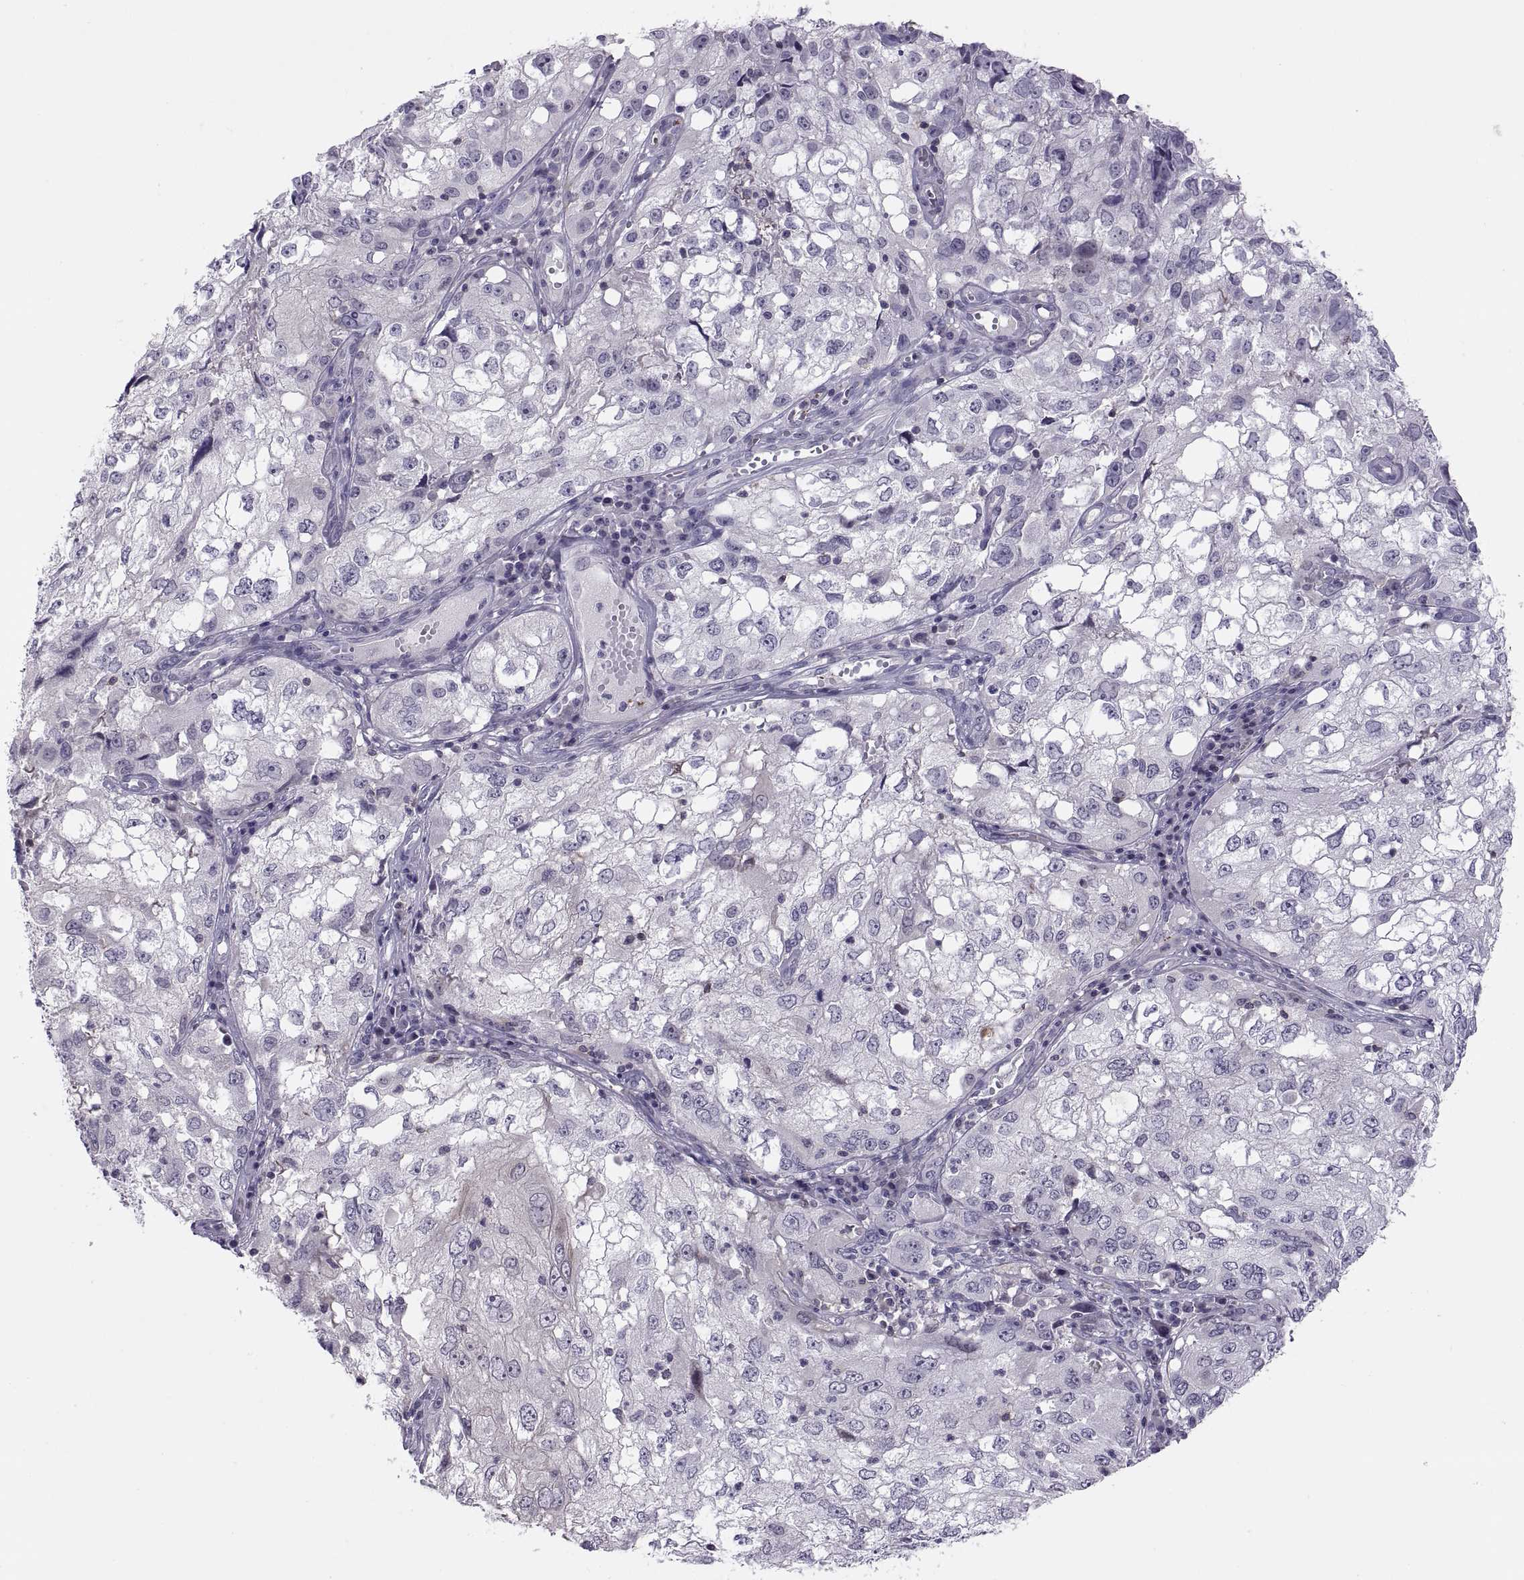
{"staining": {"intensity": "negative", "quantity": "none", "location": "none"}, "tissue": "cervical cancer", "cell_type": "Tumor cells", "image_type": "cancer", "snomed": [{"axis": "morphology", "description": "Squamous cell carcinoma, NOS"}, {"axis": "topography", "description": "Cervix"}], "caption": "This image is of cervical cancer (squamous cell carcinoma) stained with immunohistochemistry to label a protein in brown with the nuclei are counter-stained blue. There is no staining in tumor cells.", "gene": "TTC21A", "patient": {"sex": "female", "age": 36}}